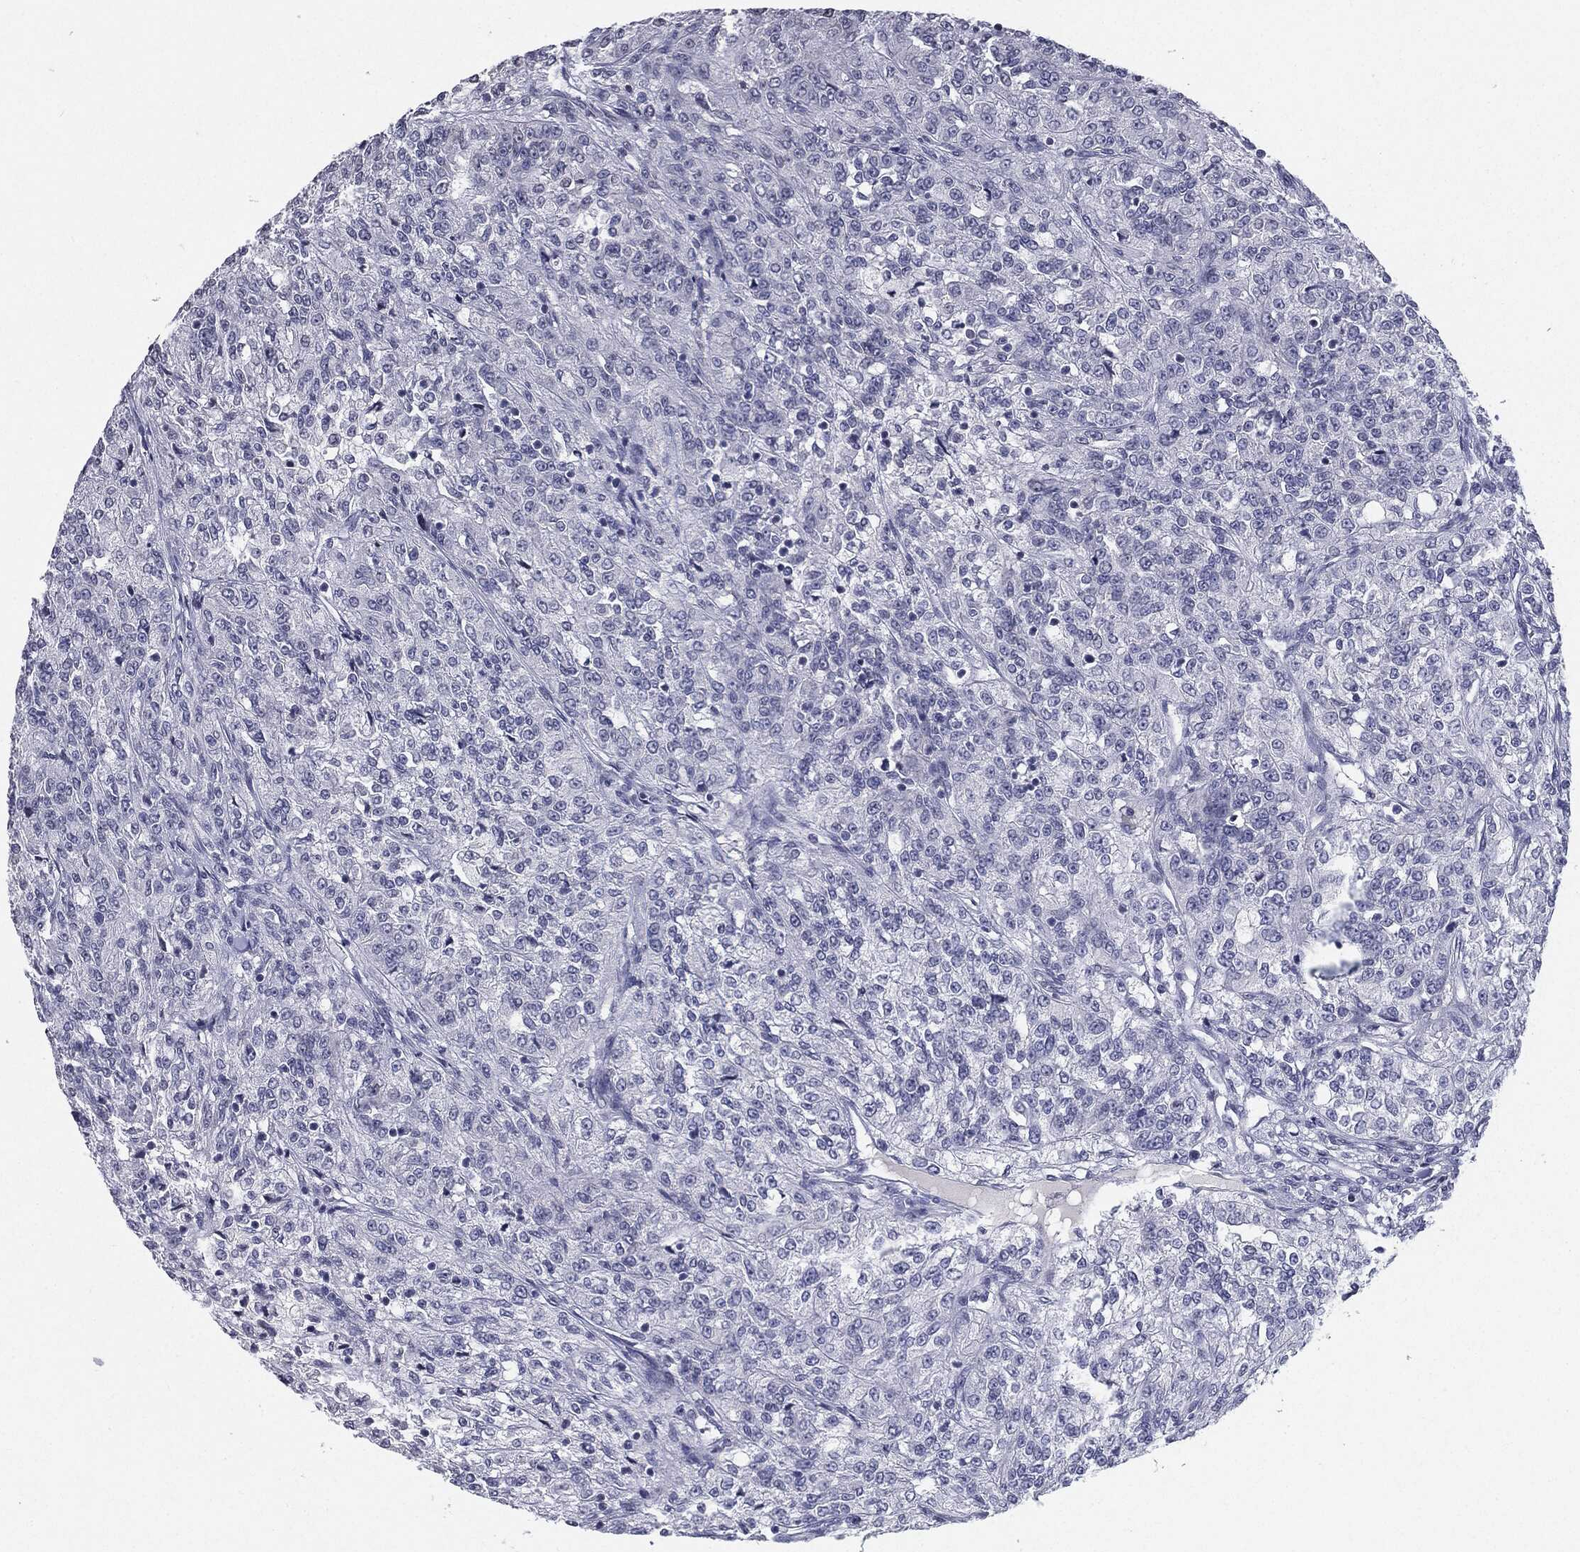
{"staining": {"intensity": "negative", "quantity": "none", "location": "none"}, "tissue": "renal cancer", "cell_type": "Tumor cells", "image_type": "cancer", "snomed": [{"axis": "morphology", "description": "Adenocarcinoma, NOS"}, {"axis": "topography", "description": "Kidney"}], "caption": "A high-resolution photomicrograph shows IHC staining of renal cancer (adenocarcinoma), which shows no significant staining in tumor cells. (DAB (3,3'-diaminobenzidine) immunohistochemistry with hematoxylin counter stain).", "gene": "SERPINB4", "patient": {"sex": "female", "age": 63}}